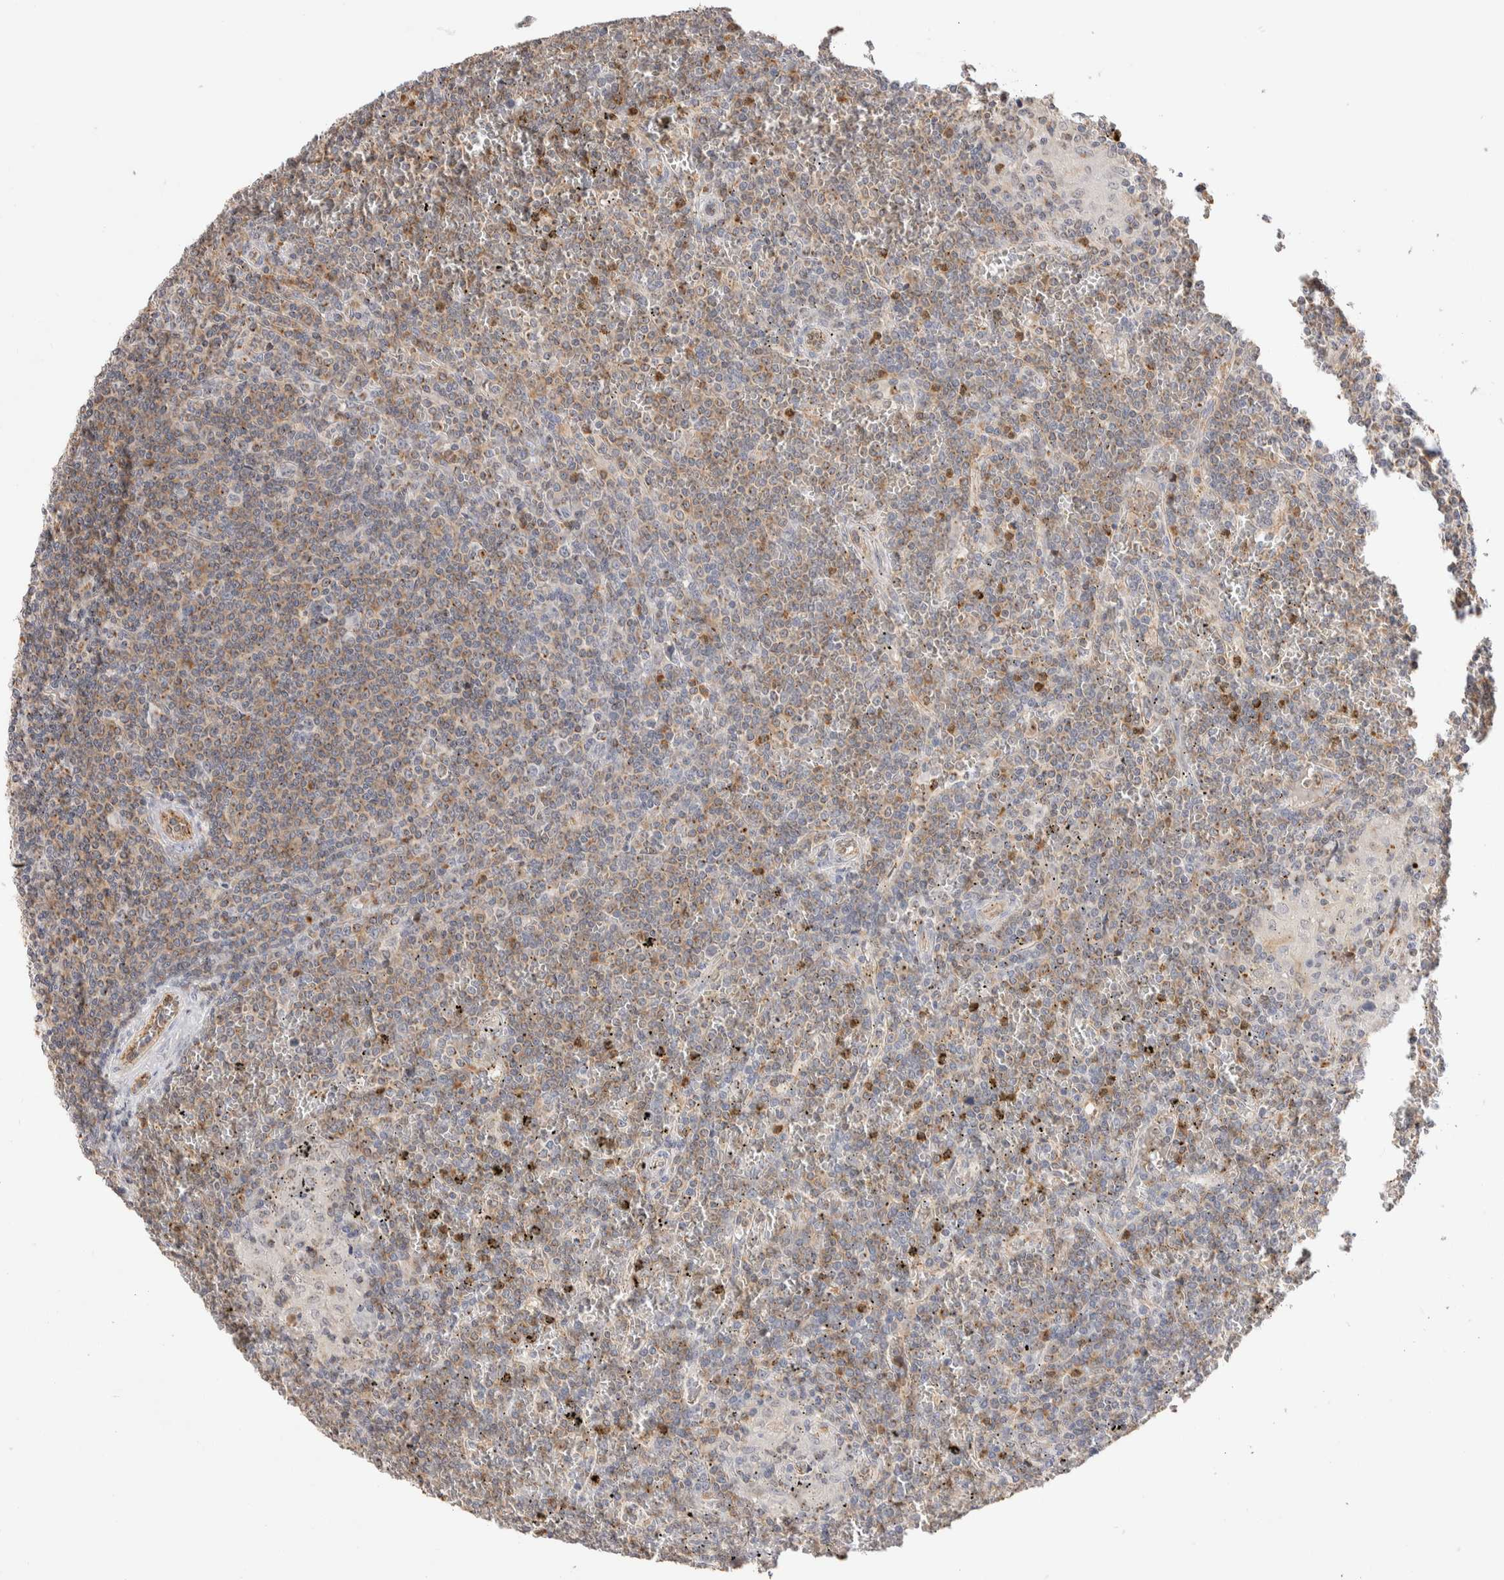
{"staining": {"intensity": "weak", "quantity": "25%-75%", "location": "cytoplasmic/membranous"}, "tissue": "lymphoma", "cell_type": "Tumor cells", "image_type": "cancer", "snomed": [{"axis": "morphology", "description": "Malignant lymphoma, non-Hodgkin's type, Low grade"}, {"axis": "topography", "description": "Spleen"}], "caption": "A high-resolution micrograph shows immunohistochemistry staining of malignant lymphoma, non-Hodgkin's type (low-grade), which exhibits weak cytoplasmic/membranous positivity in approximately 25%-75% of tumor cells.", "gene": "NSMAF", "patient": {"sex": "female", "age": 19}}